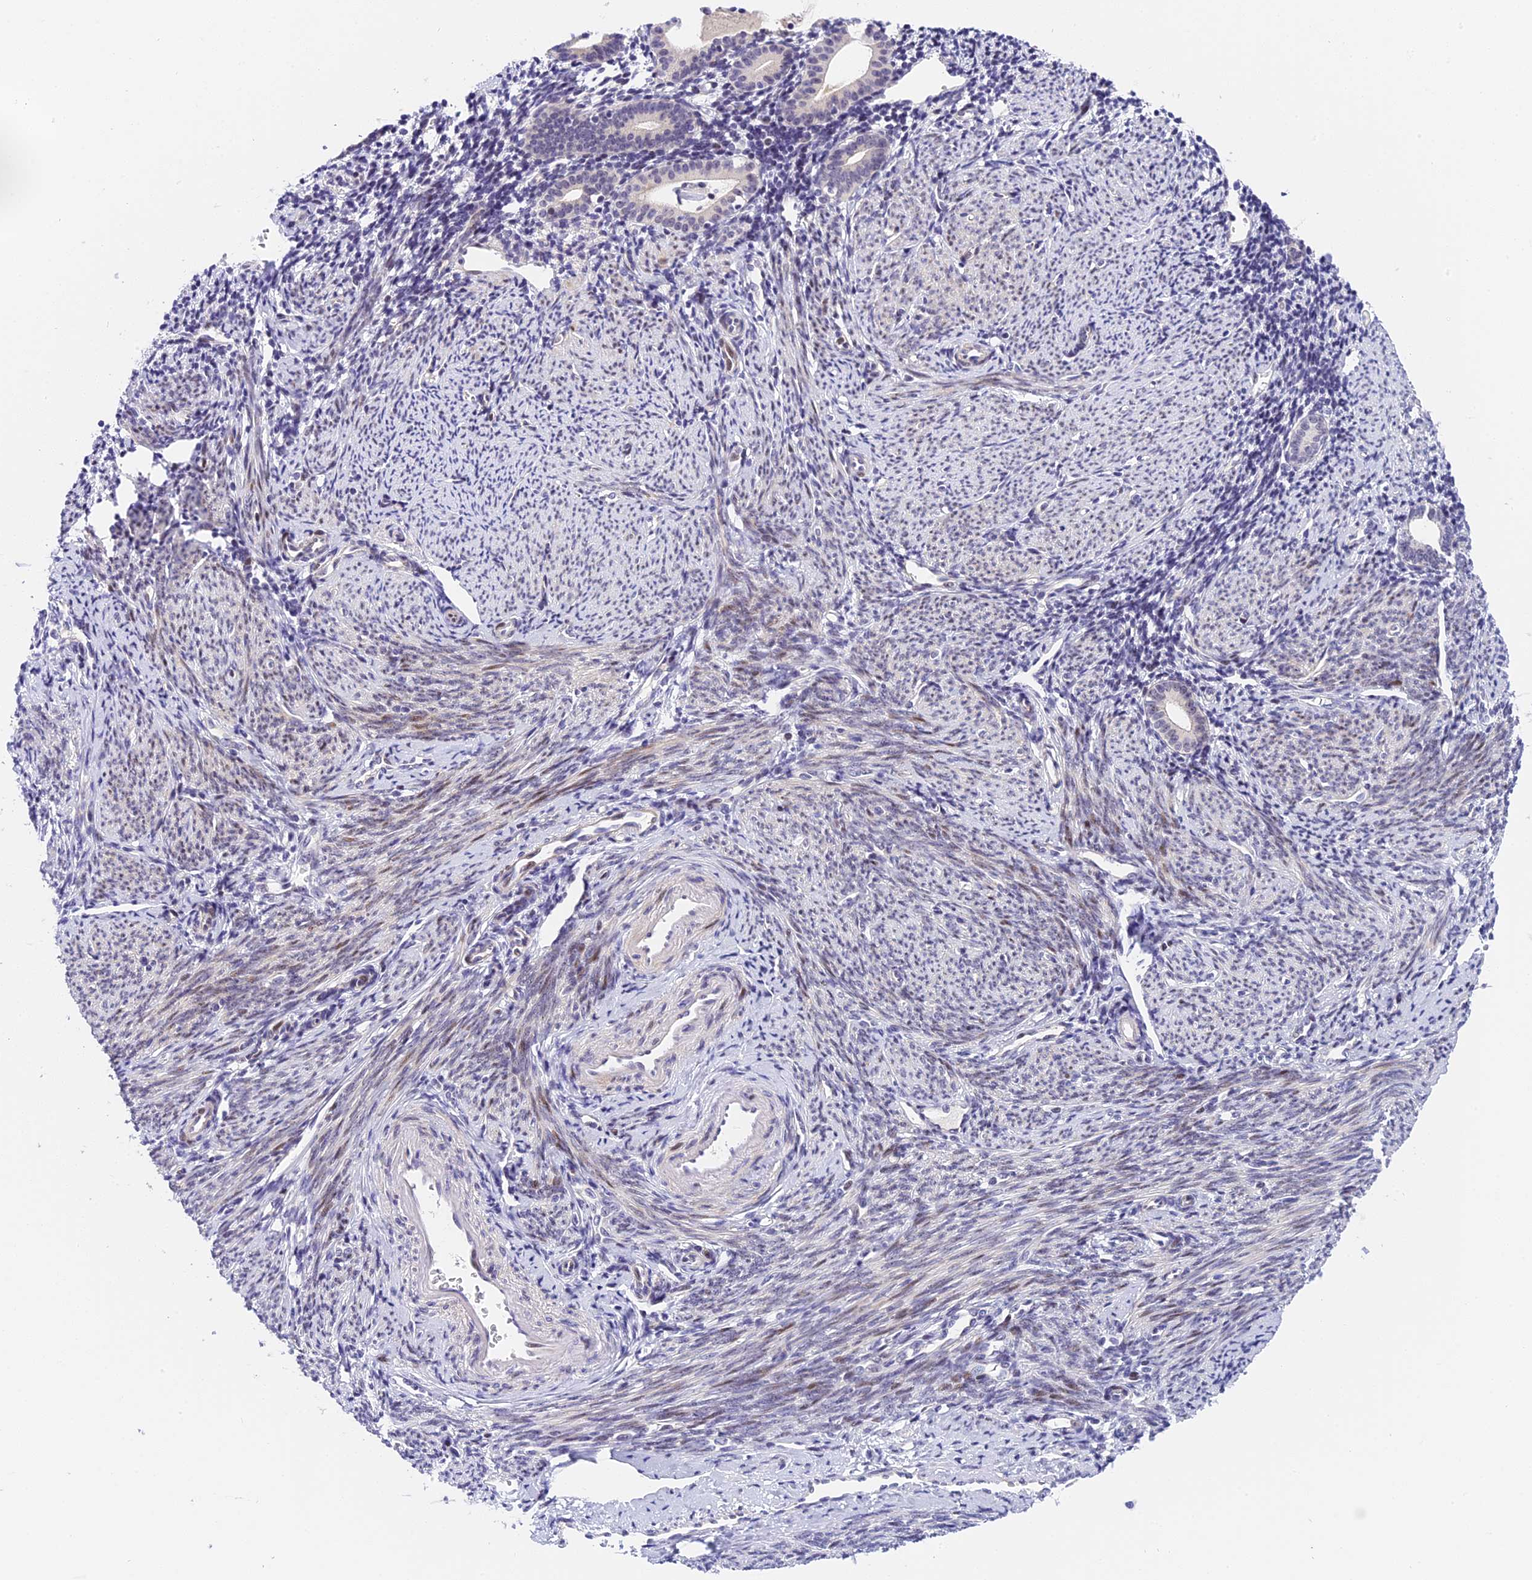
{"staining": {"intensity": "negative", "quantity": "none", "location": "none"}, "tissue": "endometrium", "cell_type": "Cells in endometrial stroma", "image_type": "normal", "snomed": [{"axis": "morphology", "description": "Normal tissue, NOS"}, {"axis": "topography", "description": "Endometrium"}], "caption": "DAB (3,3'-diaminobenzidine) immunohistochemical staining of benign endometrium displays no significant positivity in cells in endometrial stroma.", "gene": "MIDN", "patient": {"sex": "female", "age": 56}}